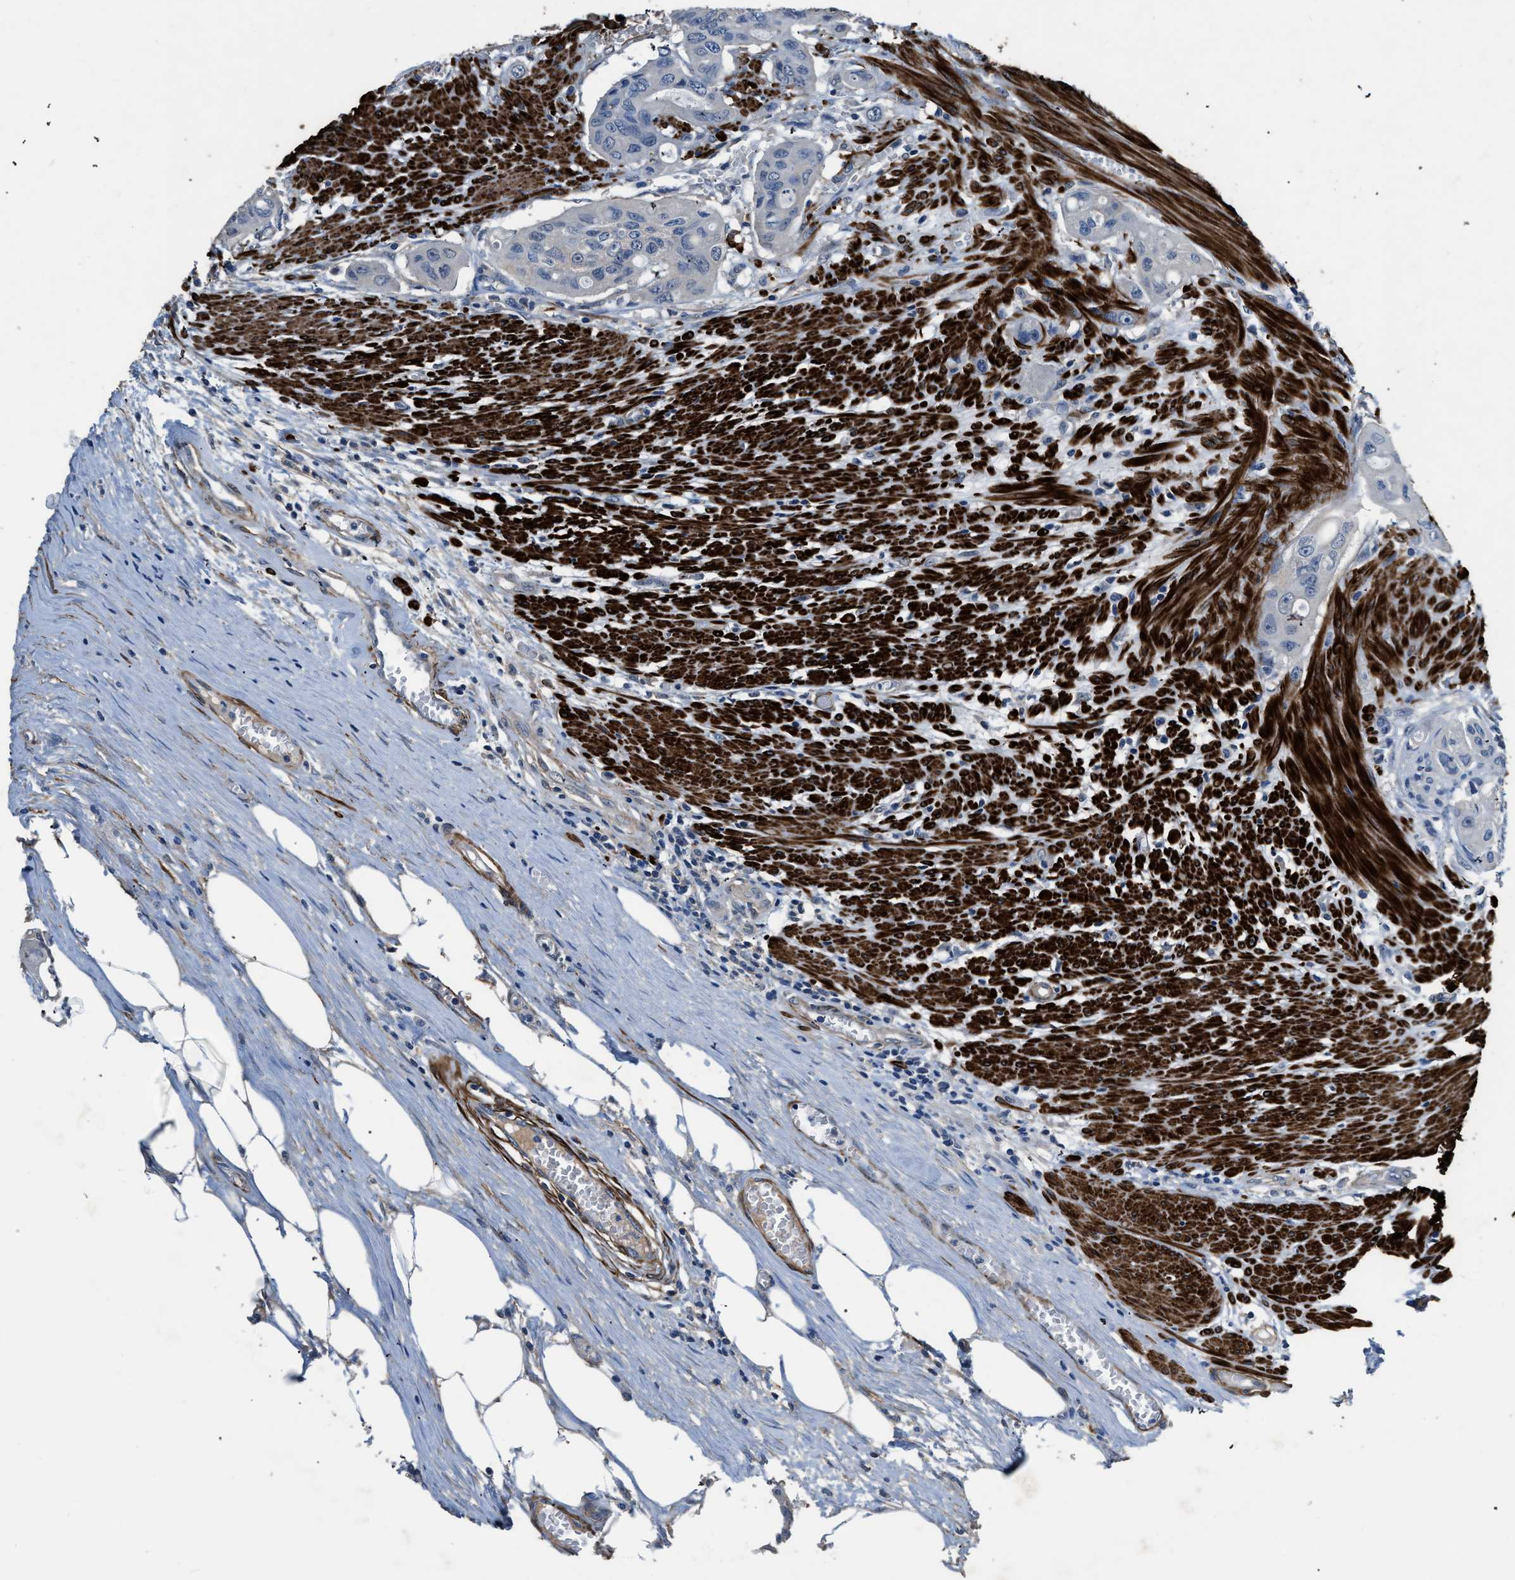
{"staining": {"intensity": "negative", "quantity": "none", "location": "none"}, "tissue": "colorectal cancer", "cell_type": "Tumor cells", "image_type": "cancer", "snomed": [{"axis": "morphology", "description": "Adenocarcinoma, NOS"}, {"axis": "topography", "description": "Colon"}], "caption": "Image shows no significant protein positivity in tumor cells of colorectal cancer (adenocarcinoma).", "gene": "LANCL2", "patient": {"sex": "female", "age": 57}}